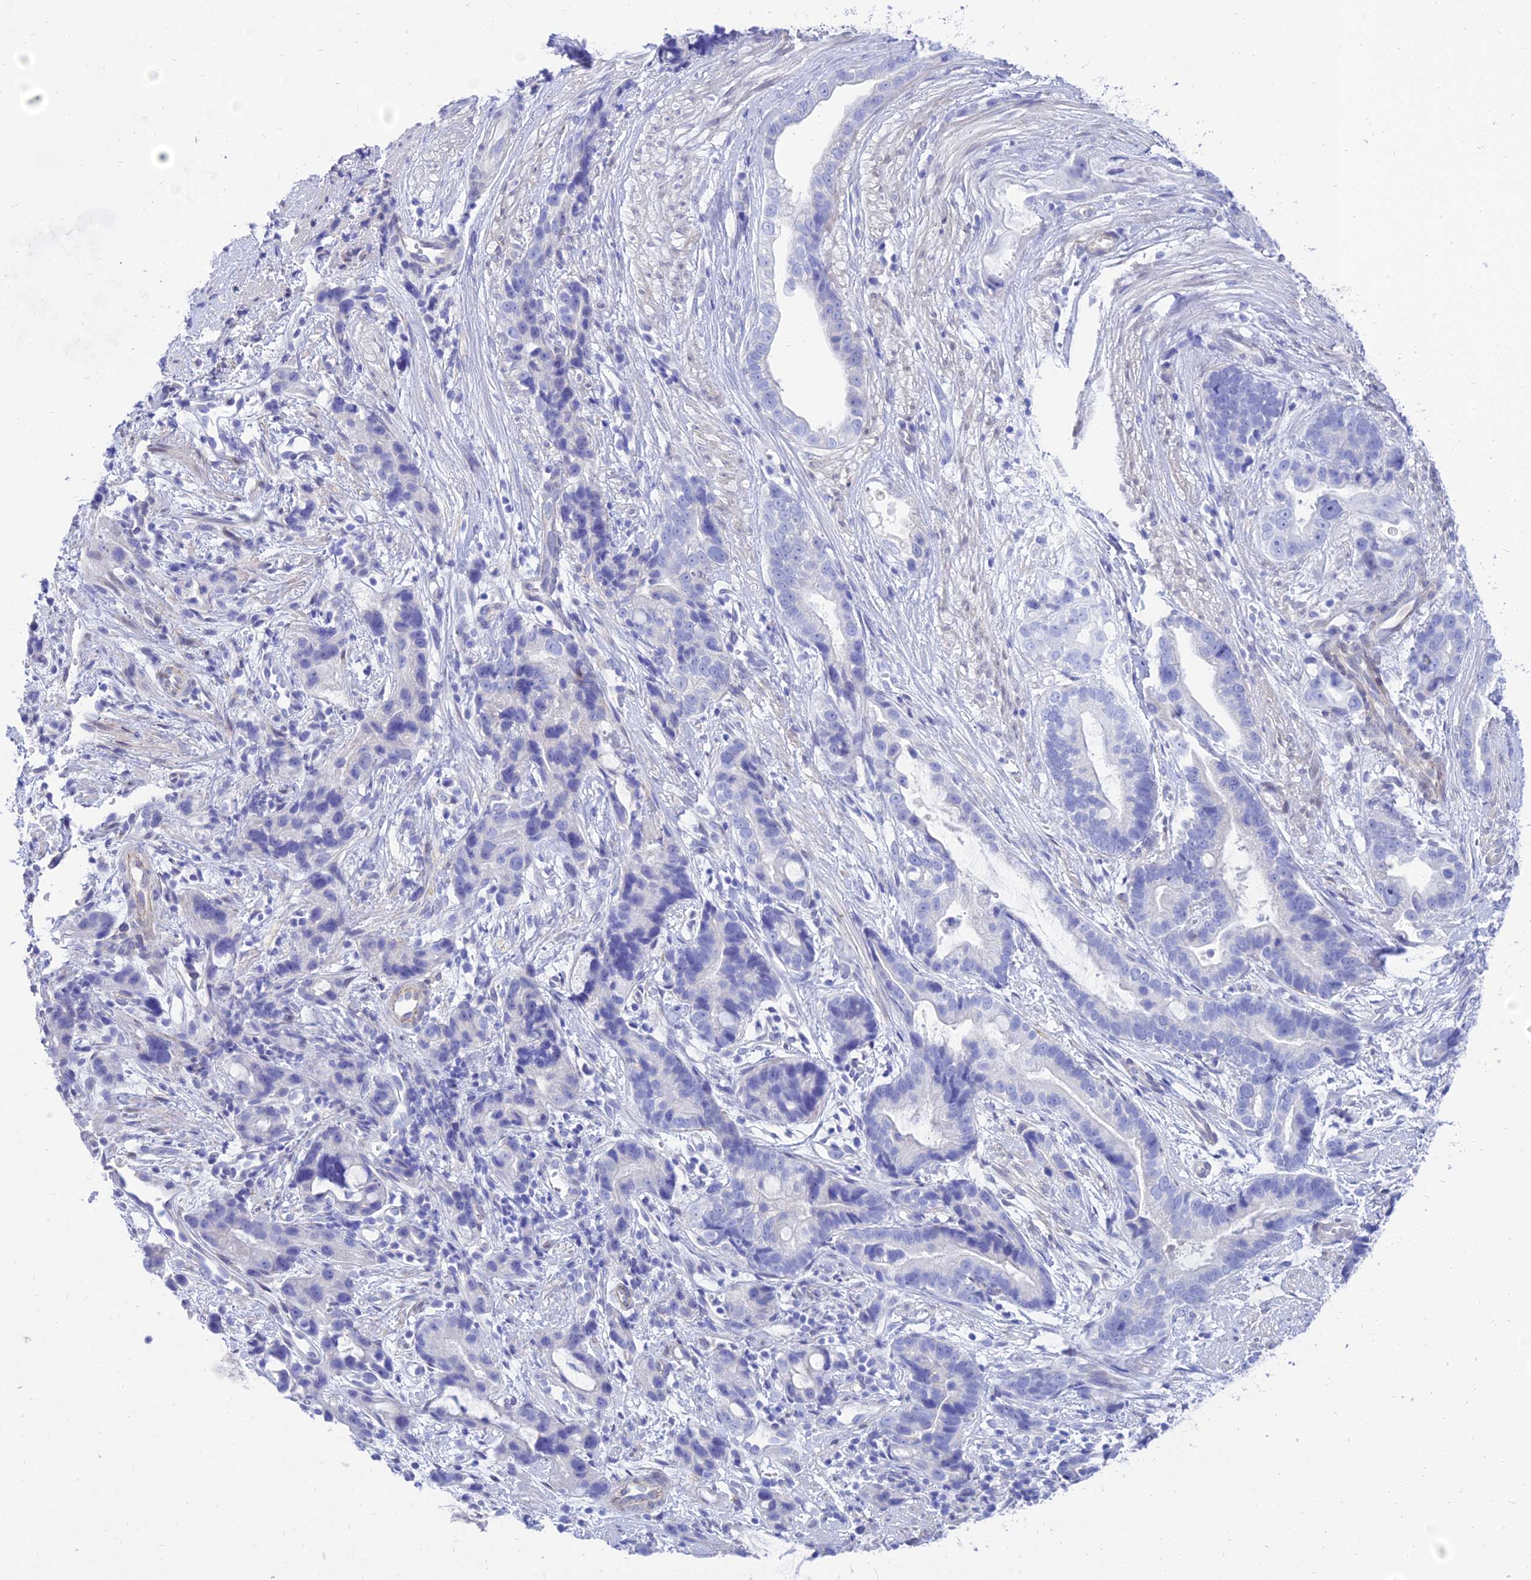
{"staining": {"intensity": "negative", "quantity": "none", "location": "none"}, "tissue": "stomach cancer", "cell_type": "Tumor cells", "image_type": "cancer", "snomed": [{"axis": "morphology", "description": "Adenocarcinoma, NOS"}, {"axis": "topography", "description": "Stomach"}], "caption": "Tumor cells are negative for protein expression in human stomach adenocarcinoma.", "gene": "TAC3", "patient": {"sex": "male", "age": 55}}